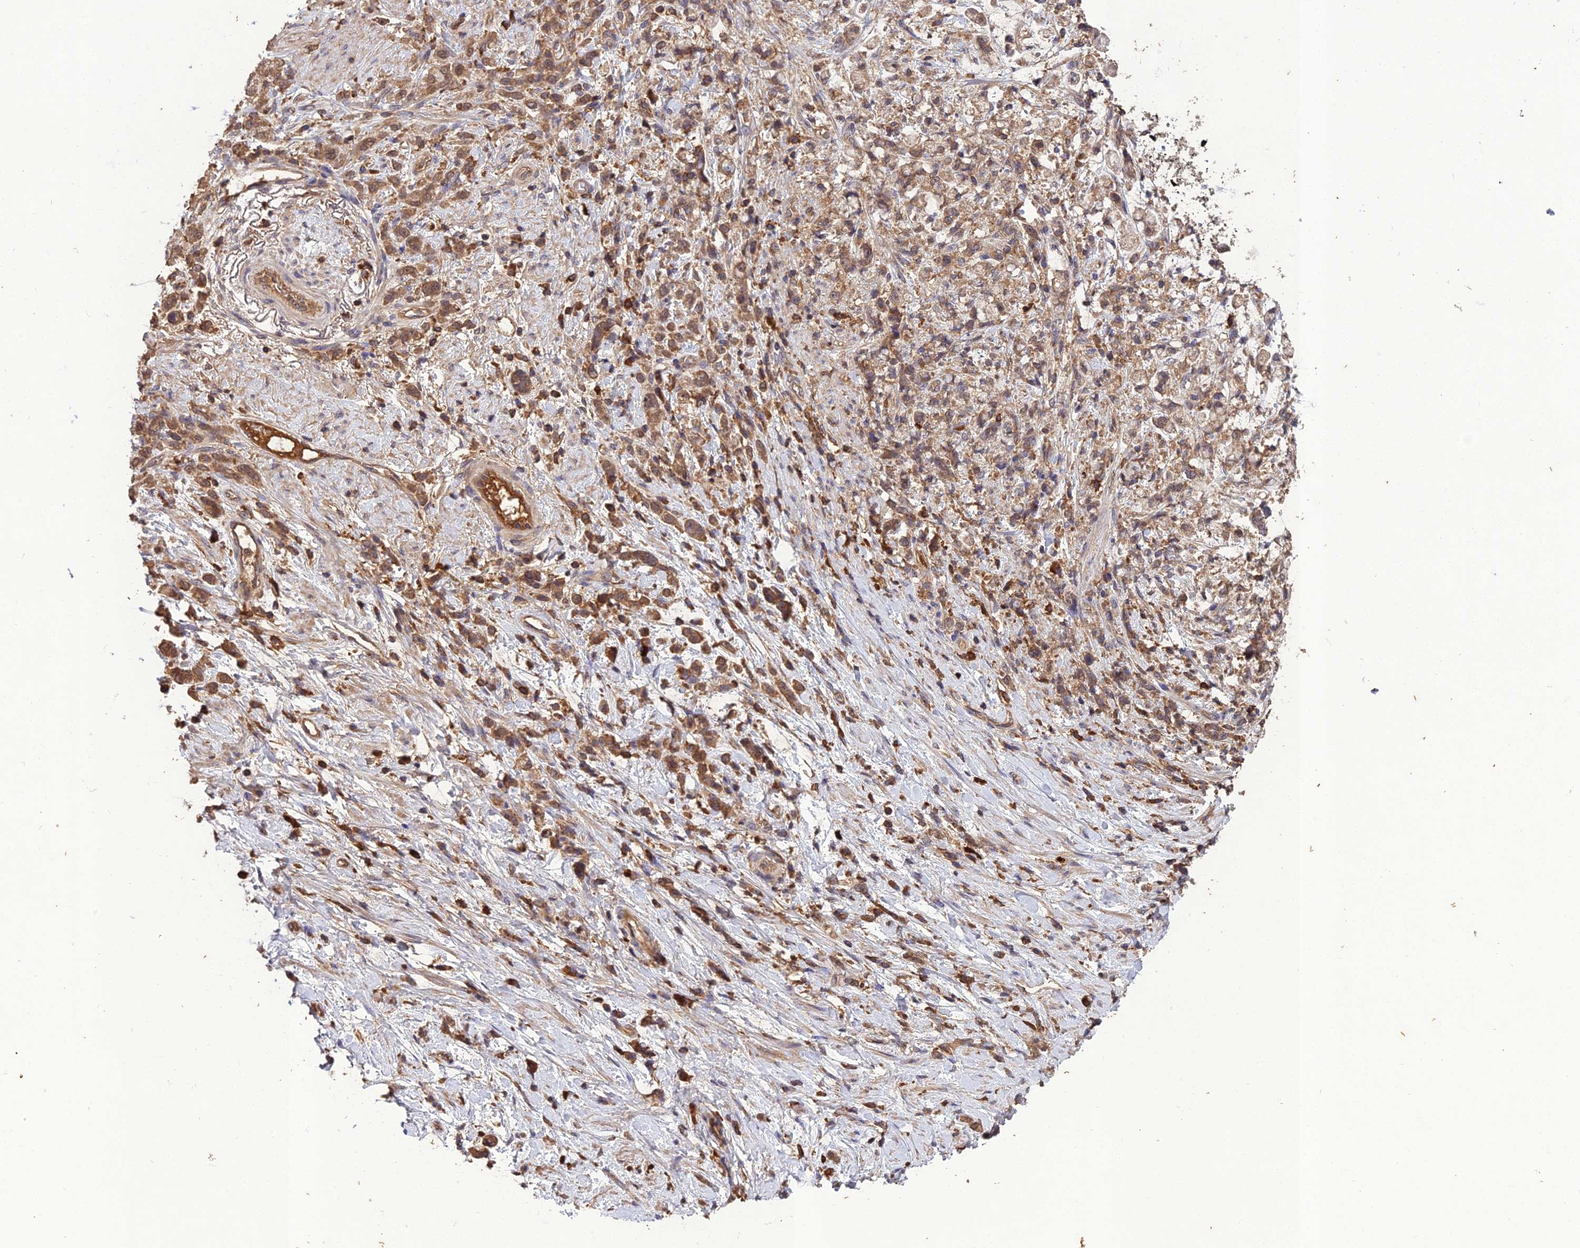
{"staining": {"intensity": "moderate", "quantity": ">75%", "location": "cytoplasmic/membranous"}, "tissue": "stomach cancer", "cell_type": "Tumor cells", "image_type": "cancer", "snomed": [{"axis": "morphology", "description": "Adenocarcinoma, NOS"}, {"axis": "topography", "description": "Stomach"}], "caption": "A brown stain highlights moderate cytoplasmic/membranous expression of a protein in human adenocarcinoma (stomach) tumor cells. The protein of interest is shown in brown color, while the nuclei are stained blue.", "gene": "TMEM258", "patient": {"sex": "female", "age": 60}}